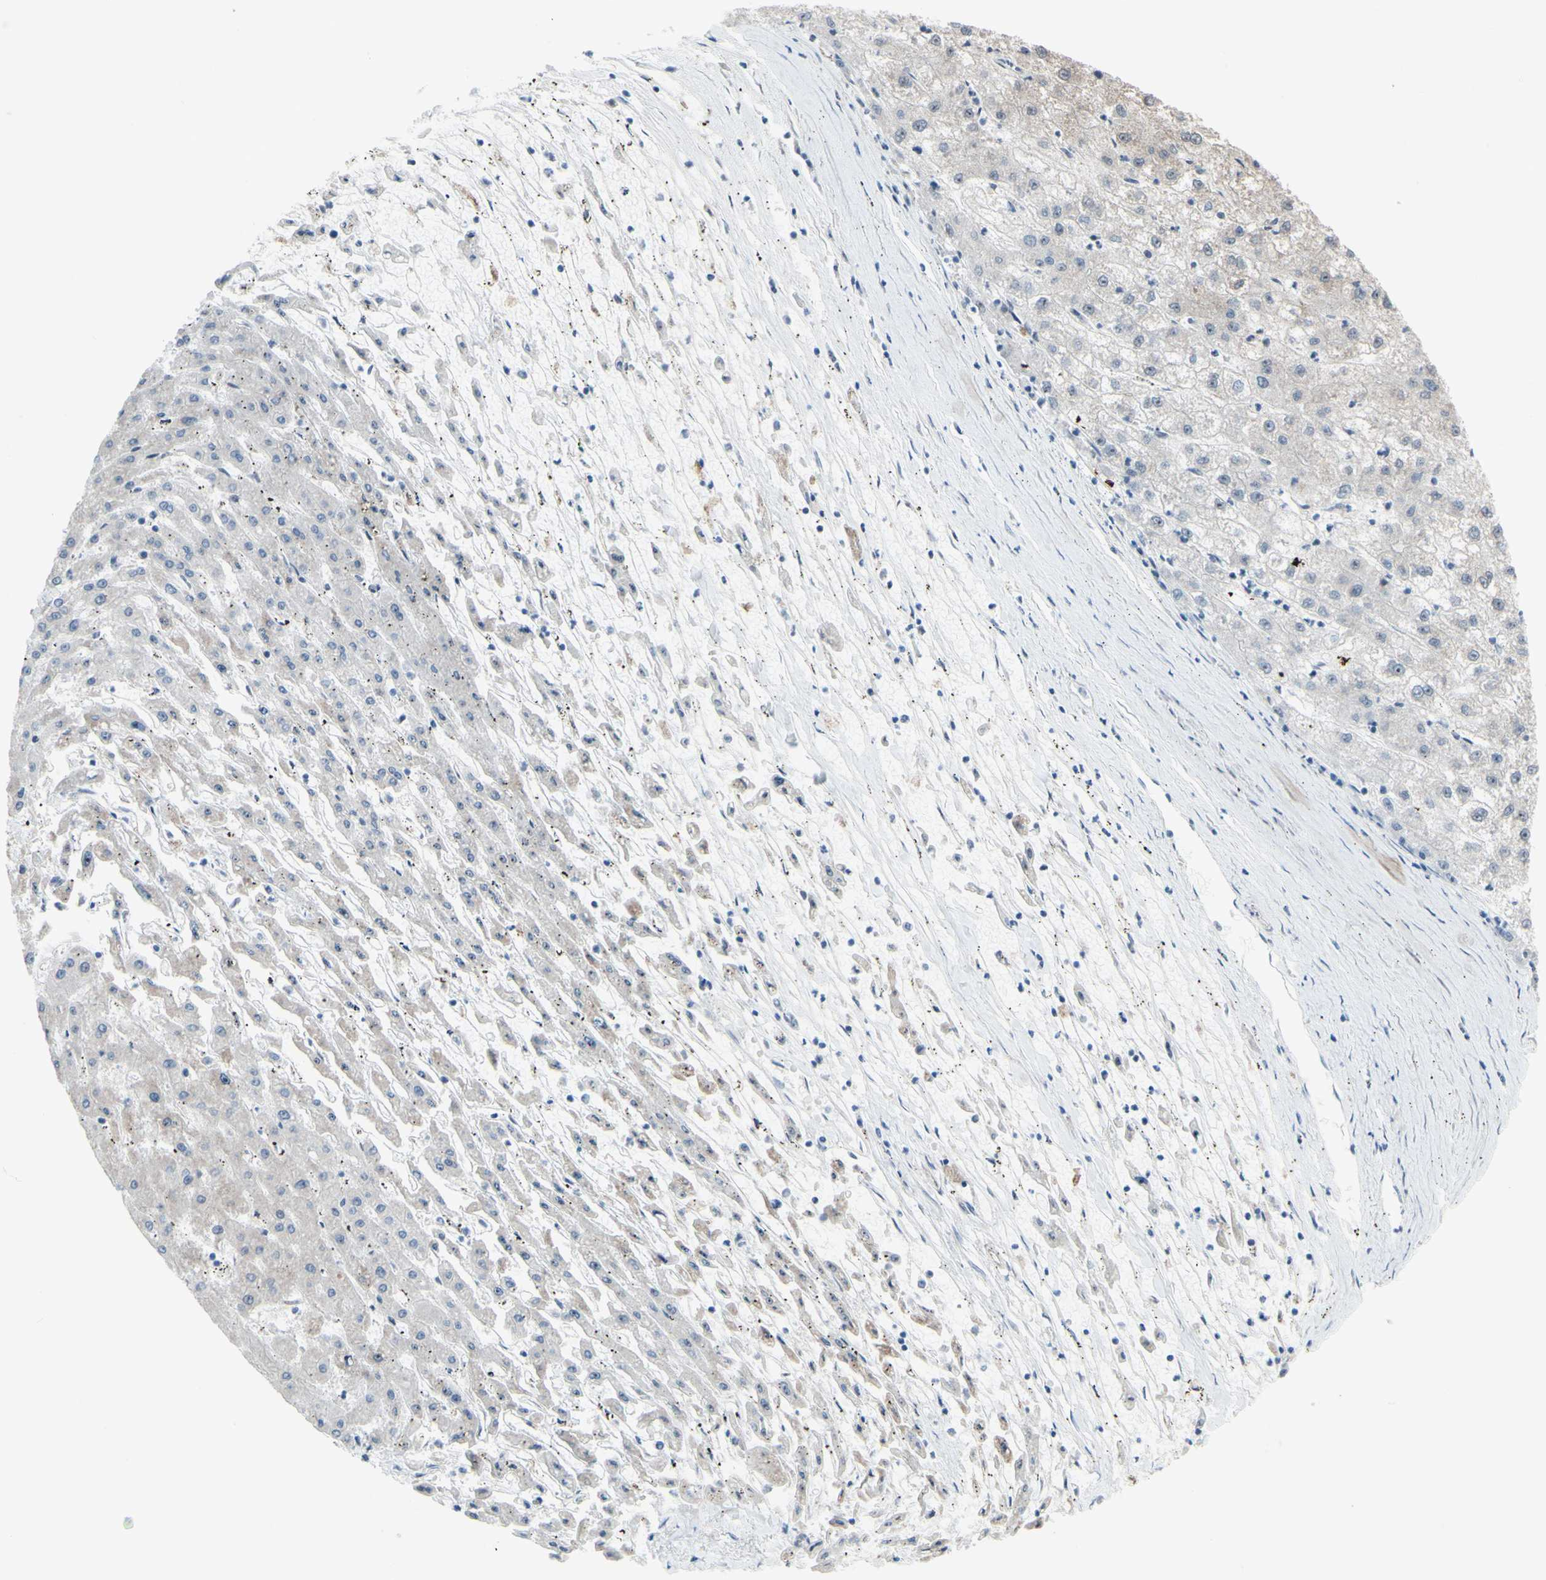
{"staining": {"intensity": "negative", "quantity": "none", "location": "none"}, "tissue": "liver cancer", "cell_type": "Tumor cells", "image_type": "cancer", "snomed": [{"axis": "morphology", "description": "Carcinoma, Hepatocellular, NOS"}, {"axis": "topography", "description": "Liver"}], "caption": "Tumor cells are negative for protein expression in human liver hepatocellular carcinoma. Brightfield microscopy of immunohistochemistry (IHC) stained with DAB (3,3'-diaminobenzidine) (brown) and hematoxylin (blue), captured at high magnification.", "gene": "POLR1A", "patient": {"sex": "male", "age": 72}}